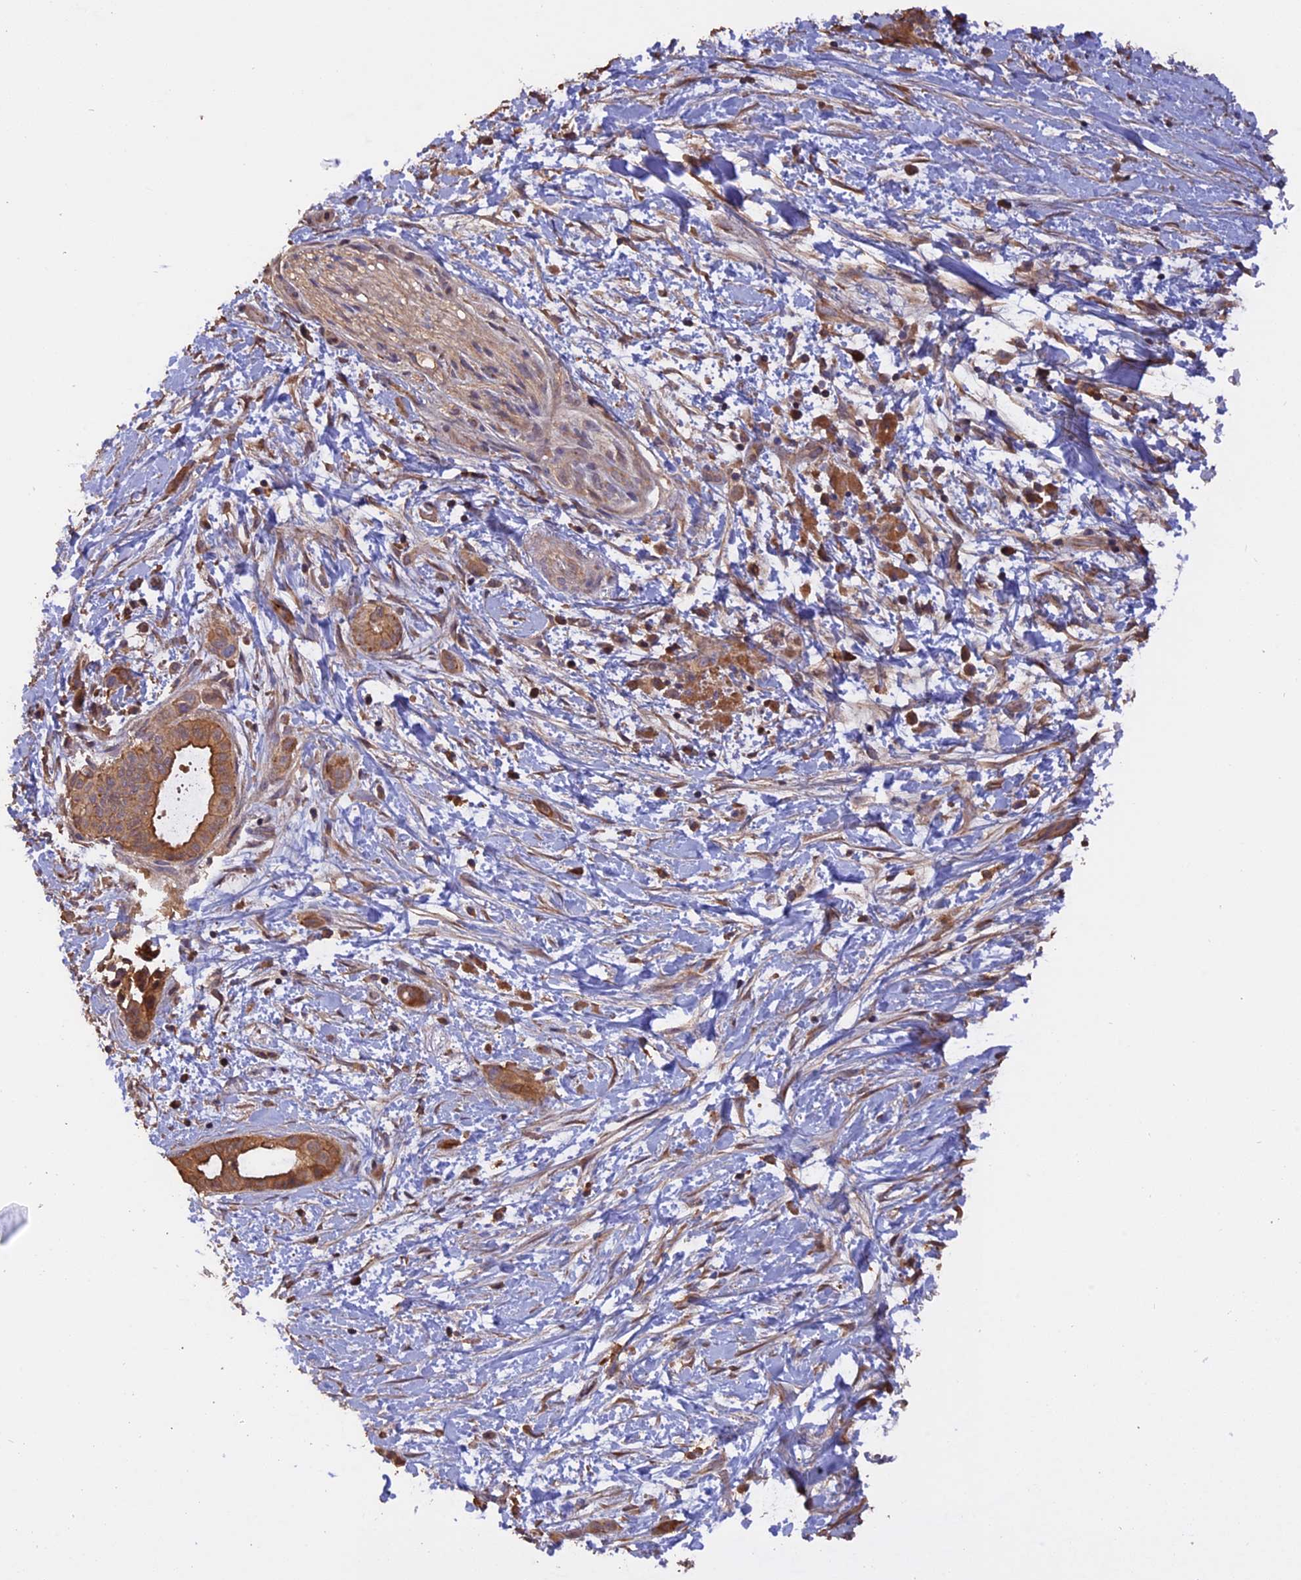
{"staining": {"intensity": "moderate", "quantity": ">75%", "location": "cytoplasmic/membranous"}, "tissue": "pancreatic cancer", "cell_type": "Tumor cells", "image_type": "cancer", "snomed": [{"axis": "morphology", "description": "Normal tissue, NOS"}, {"axis": "morphology", "description": "Adenocarcinoma, NOS"}, {"axis": "topography", "description": "Pancreas"}, {"axis": "topography", "description": "Peripheral nerve tissue"}], "caption": "Immunohistochemical staining of human adenocarcinoma (pancreatic) displays medium levels of moderate cytoplasmic/membranous protein expression in approximately >75% of tumor cells.", "gene": "RASAL1", "patient": {"sex": "female", "age": 63}}